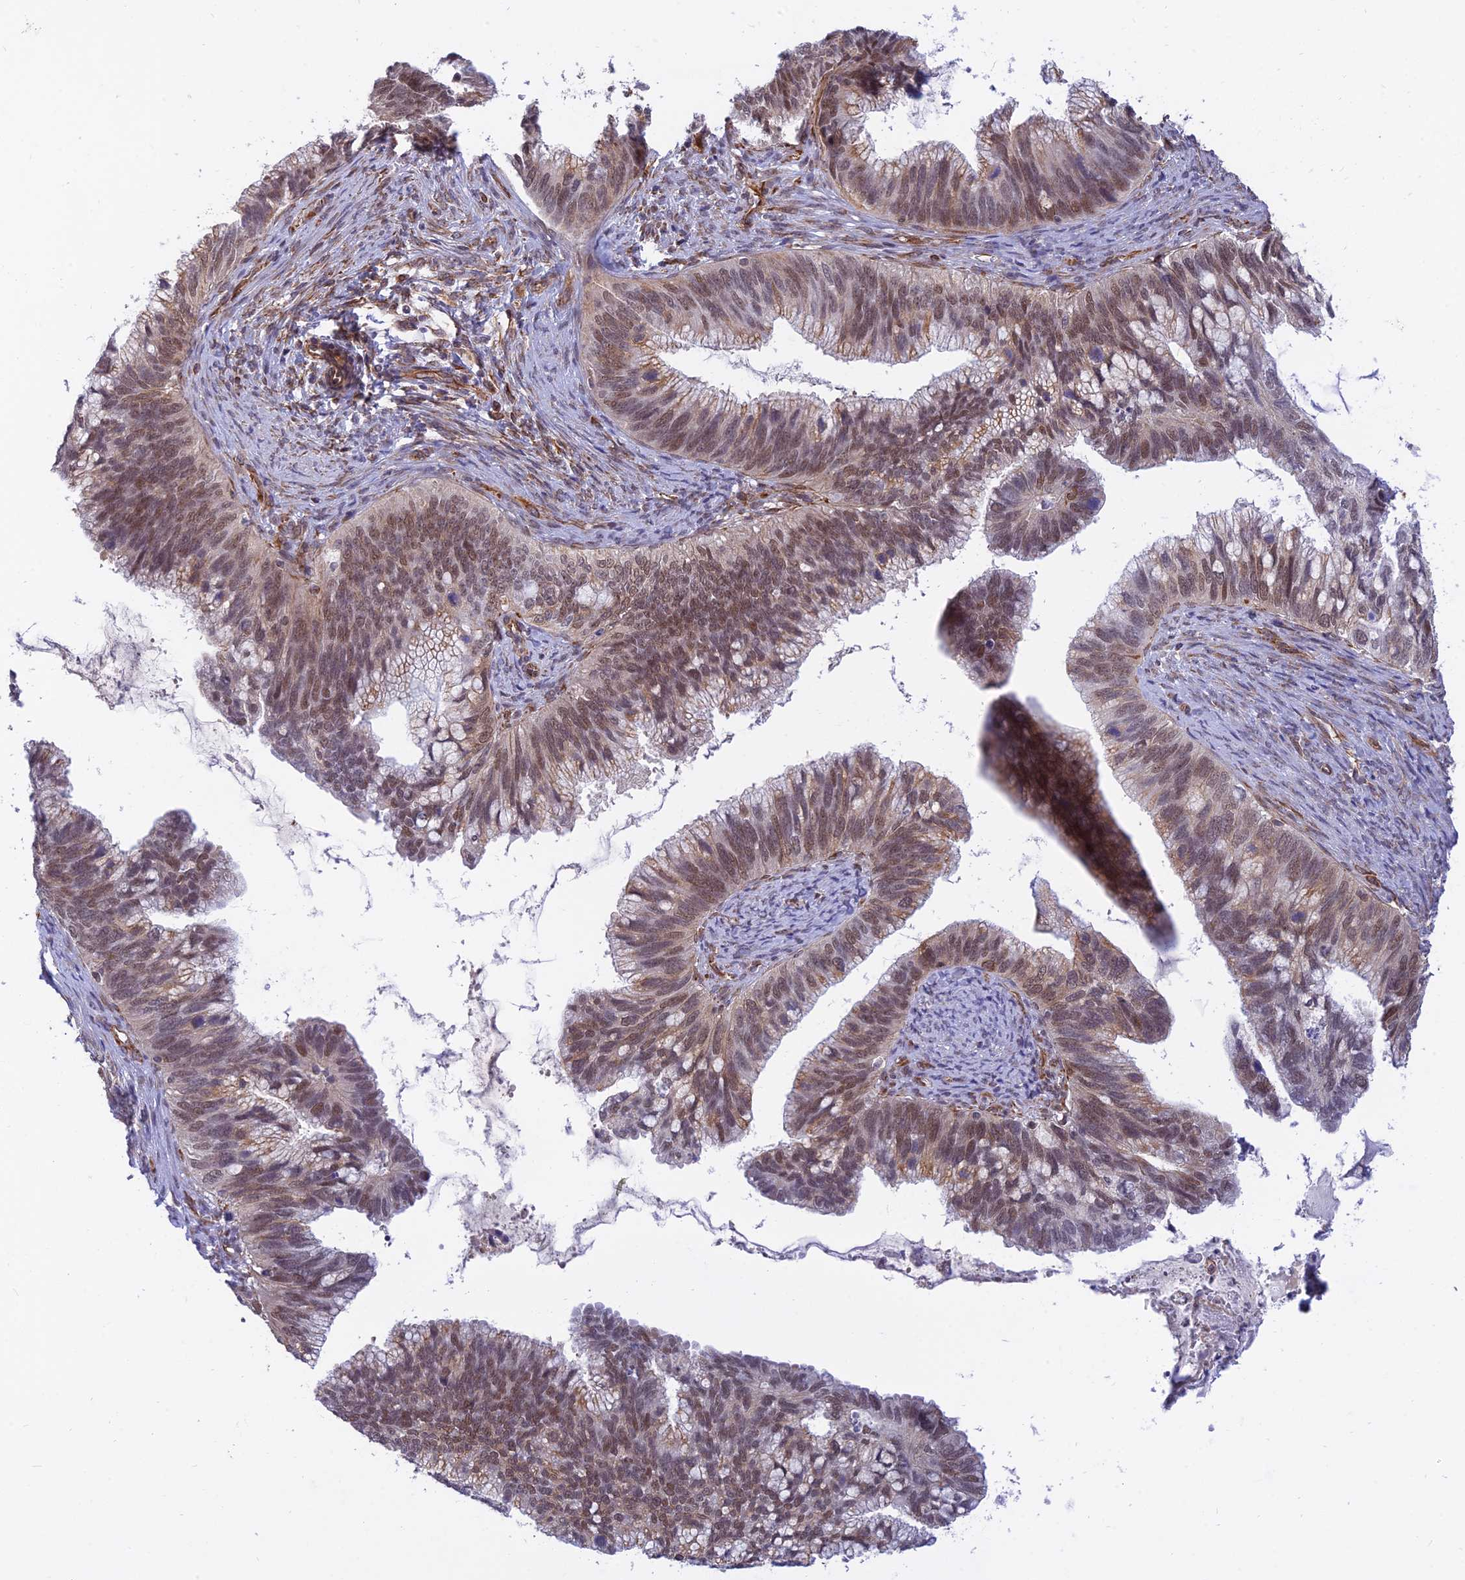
{"staining": {"intensity": "weak", "quantity": ">75%", "location": "nuclear"}, "tissue": "cervical cancer", "cell_type": "Tumor cells", "image_type": "cancer", "snomed": [{"axis": "morphology", "description": "Adenocarcinoma, NOS"}, {"axis": "topography", "description": "Cervix"}], "caption": "IHC staining of cervical adenocarcinoma, which displays low levels of weak nuclear expression in about >75% of tumor cells indicating weak nuclear protein positivity. The staining was performed using DAB (3,3'-diaminobenzidine) (brown) for protein detection and nuclei were counterstained in hematoxylin (blue).", "gene": "PAGR1", "patient": {"sex": "female", "age": 42}}